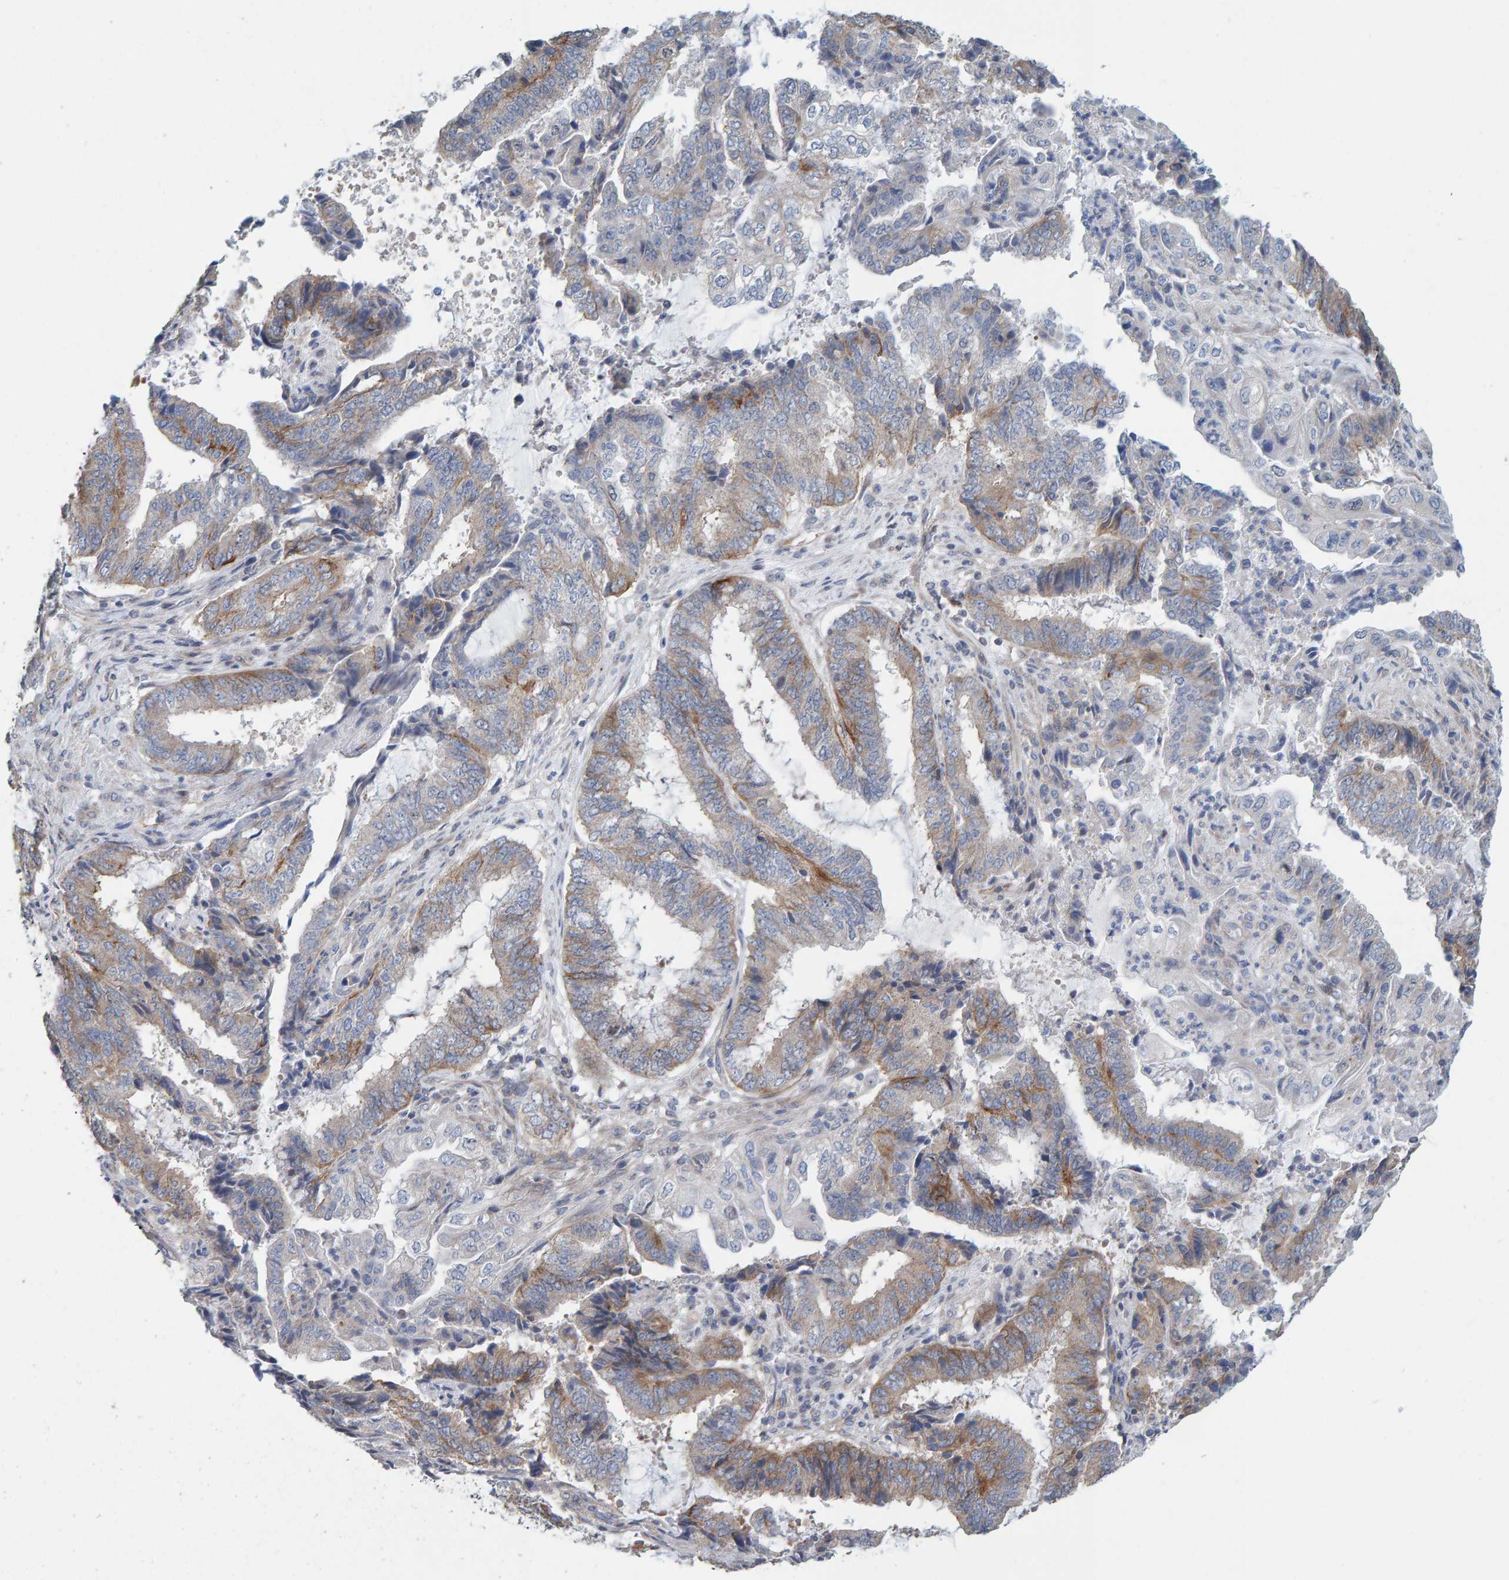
{"staining": {"intensity": "moderate", "quantity": "<25%", "location": "cytoplasmic/membranous"}, "tissue": "endometrial cancer", "cell_type": "Tumor cells", "image_type": "cancer", "snomed": [{"axis": "morphology", "description": "Adenocarcinoma, NOS"}, {"axis": "topography", "description": "Endometrium"}], "caption": "Adenocarcinoma (endometrial) stained with a brown dye displays moderate cytoplasmic/membranous positive expression in about <25% of tumor cells.", "gene": "RGP1", "patient": {"sex": "female", "age": 51}}